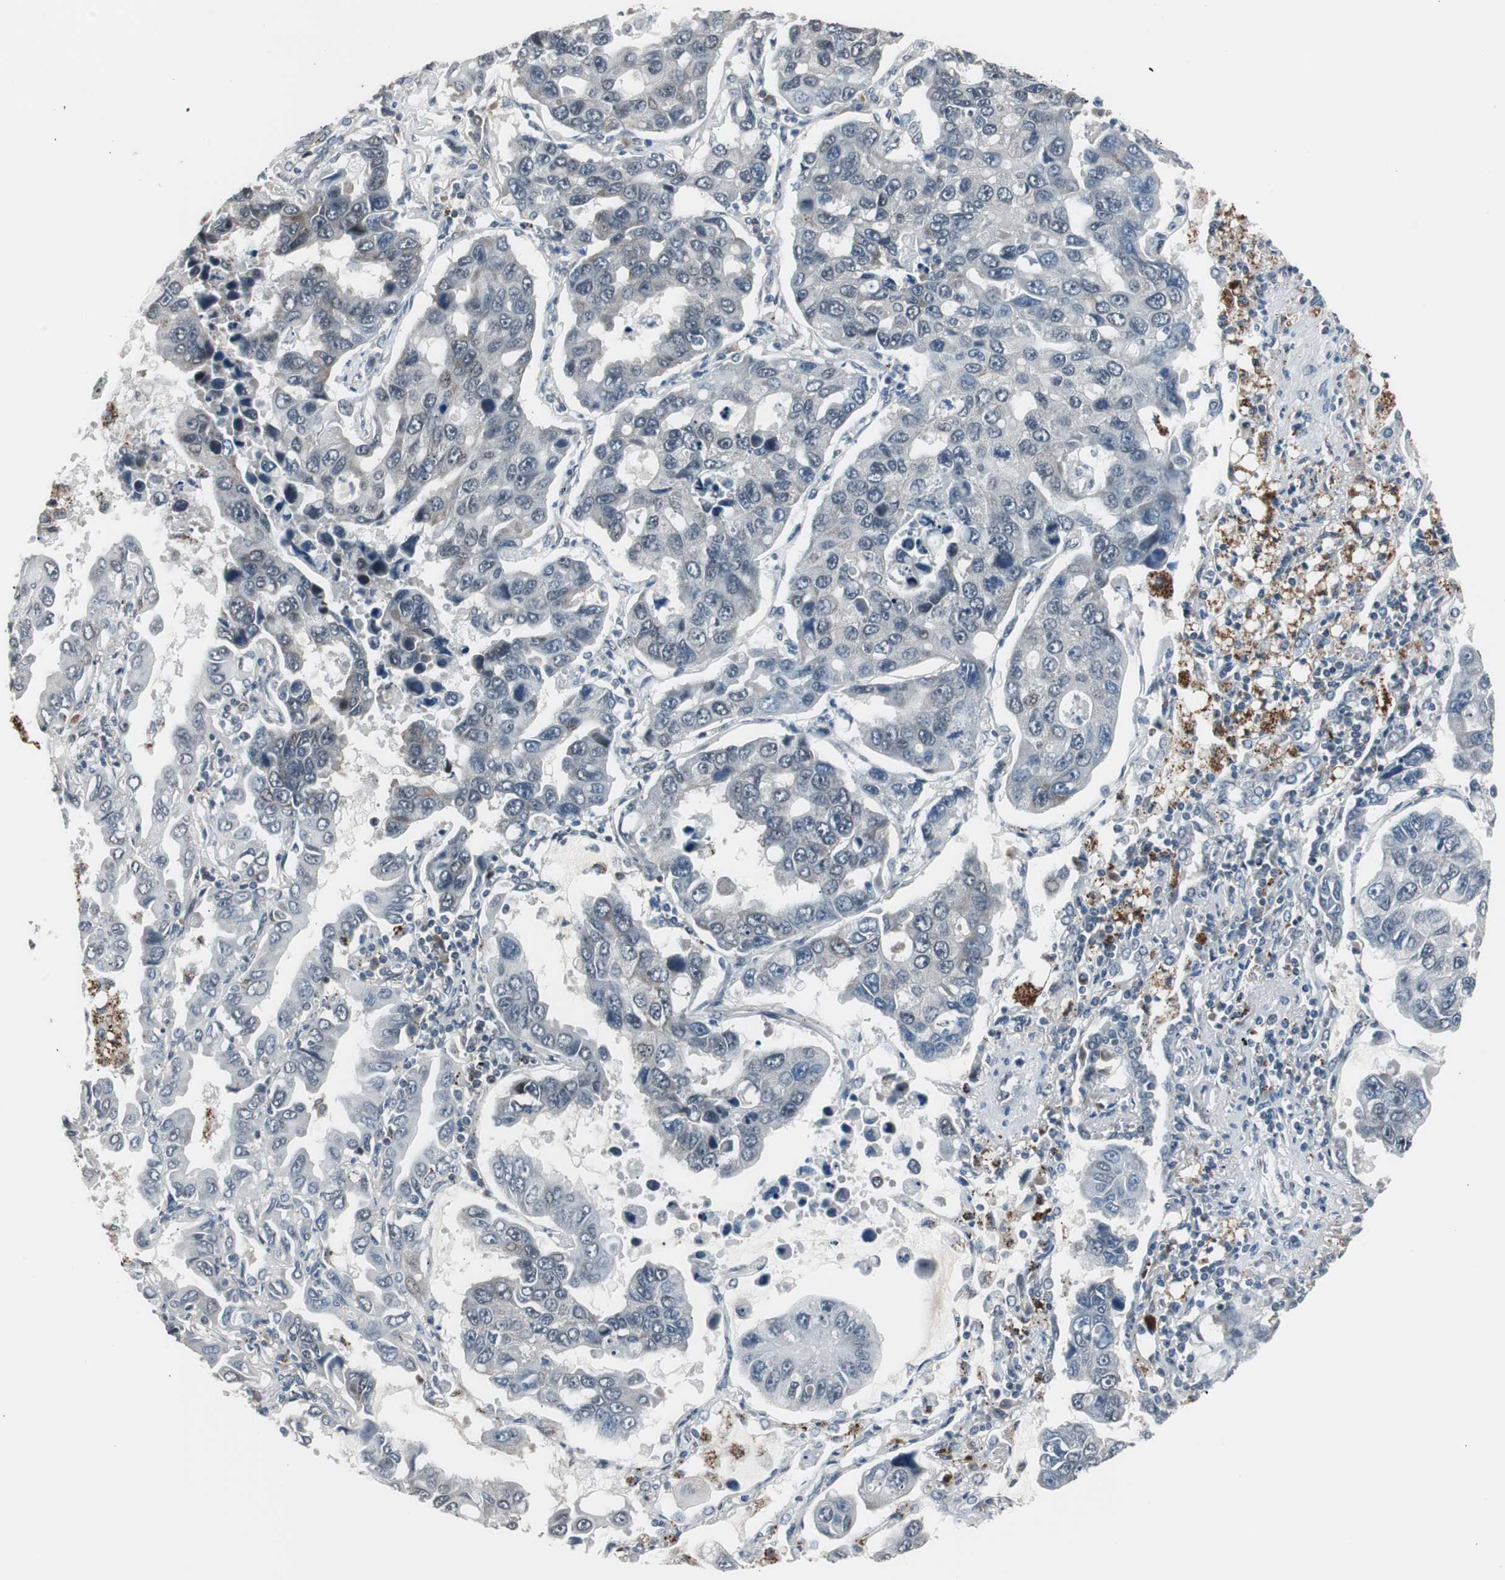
{"staining": {"intensity": "negative", "quantity": "none", "location": "none"}, "tissue": "lung cancer", "cell_type": "Tumor cells", "image_type": "cancer", "snomed": [{"axis": "morphology", "description": "Adenocarcinoma, NOS"}, {"axis": "topography", "description": "Lung"}], "caption": "Immunohistochemical staining of human lung cancer (adenocarcinoma) shows no significant expression in tumor cells.", "gene": "BOLA1", "patient": {"sex": "male", "age": 64}}